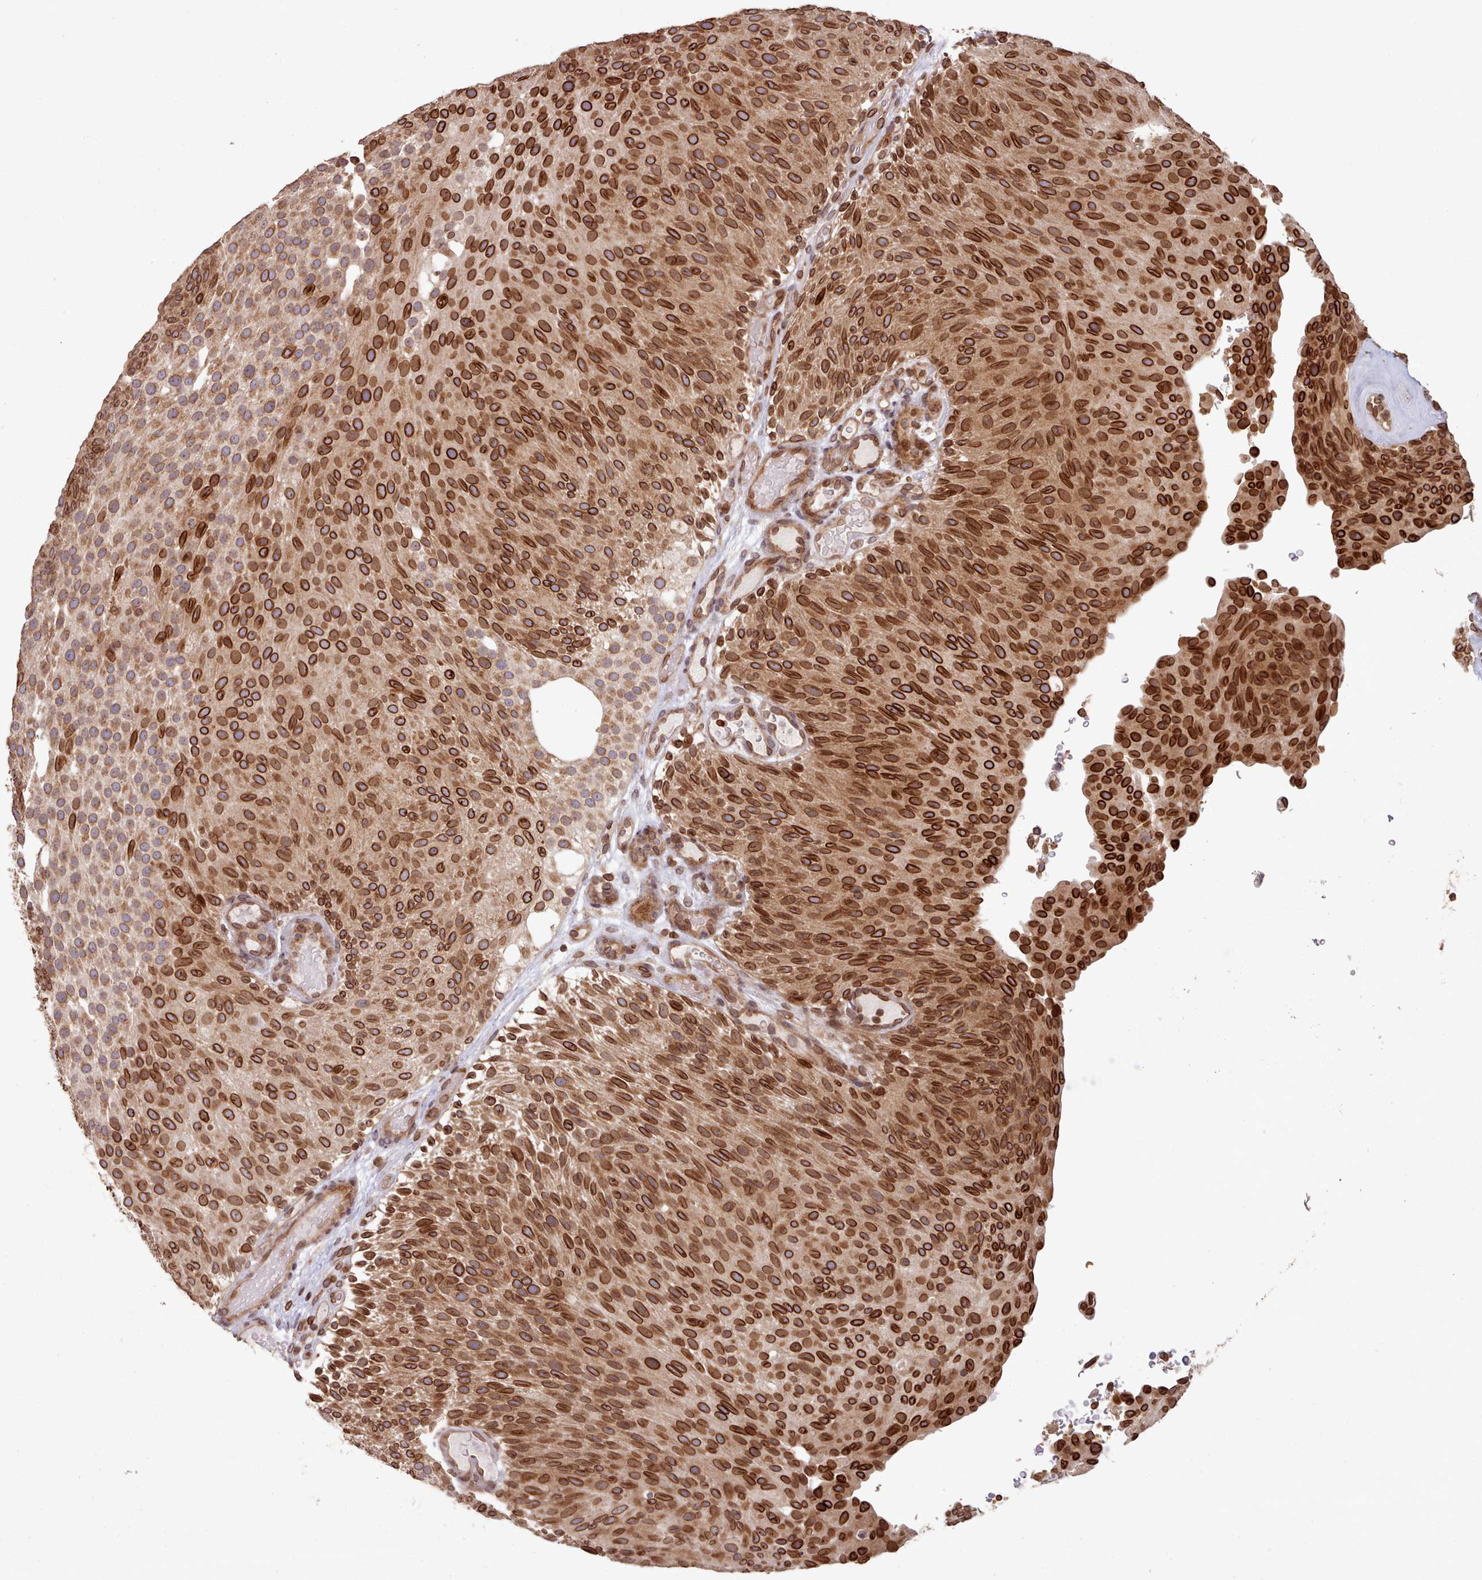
{"staining": {"intensity": "strong", "quantity": ">75%", "location": "cytoplasmic/membranous,nuclear"}, "tissue": "urothelial cancer", "cell_type": "Tumor cells", "image_type": "cancer", "snomed": [{"axis": "morphology", "description": "Urothelial carcinoma, Low grade"}, {"axis": "topography", "description": "Urinary bladder"}], "caption": "Immunohistochemical staining of urothelial cancer exhibits high levels of strong cytoplasmic/membranous and nuclear protein positivity in approximately >75% of tumor cells. (DAB (3,3'-diaminobenzidine) IHC, brown staining for protein, blue staining for nuclei).", "gene": "TOR1AIP1", "patient": {"sex": "male", "age": 78}}